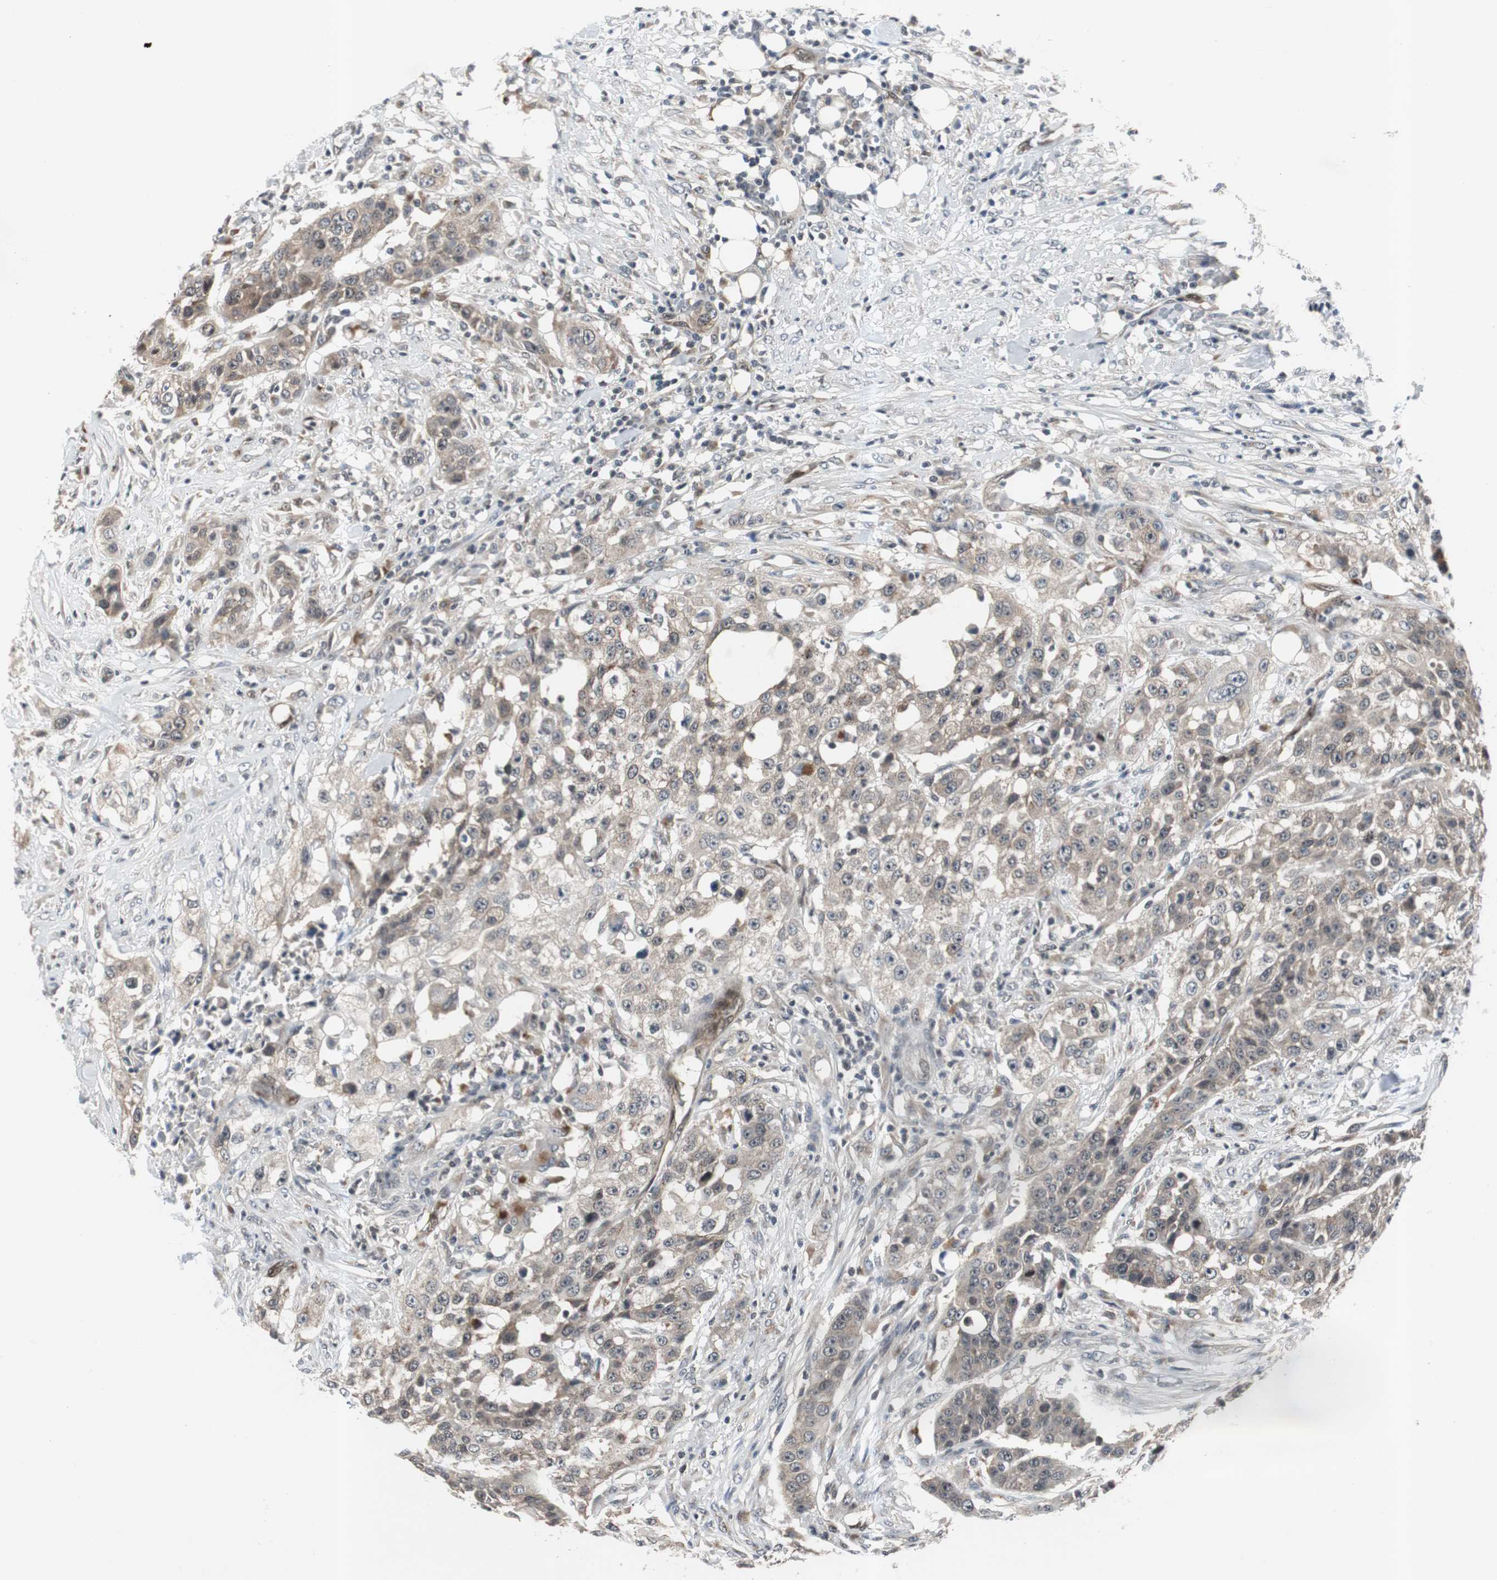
{"staining": {"intensity": "weak", "quantity": "25%-75%", "location": "cytoplasmic/membranous"}, "tissue": "urothelial cancer", "cell_type": "Tumor cells", "image_type": "cancer", "snomed": [{"axis": "morphology", "description": "Urothelial carcinoma, High grade"}, {"axis": "topography", "description": "Urinary bladder"}], "caption": "Protein expression analysis of high-grade urothelial carcinoma demonstrates weak cytoplasmic/membranous expression in about 25%-75% of tumor cells.", "gene": "SMAD1", "patient": {"sex": "male", "age": 74}}